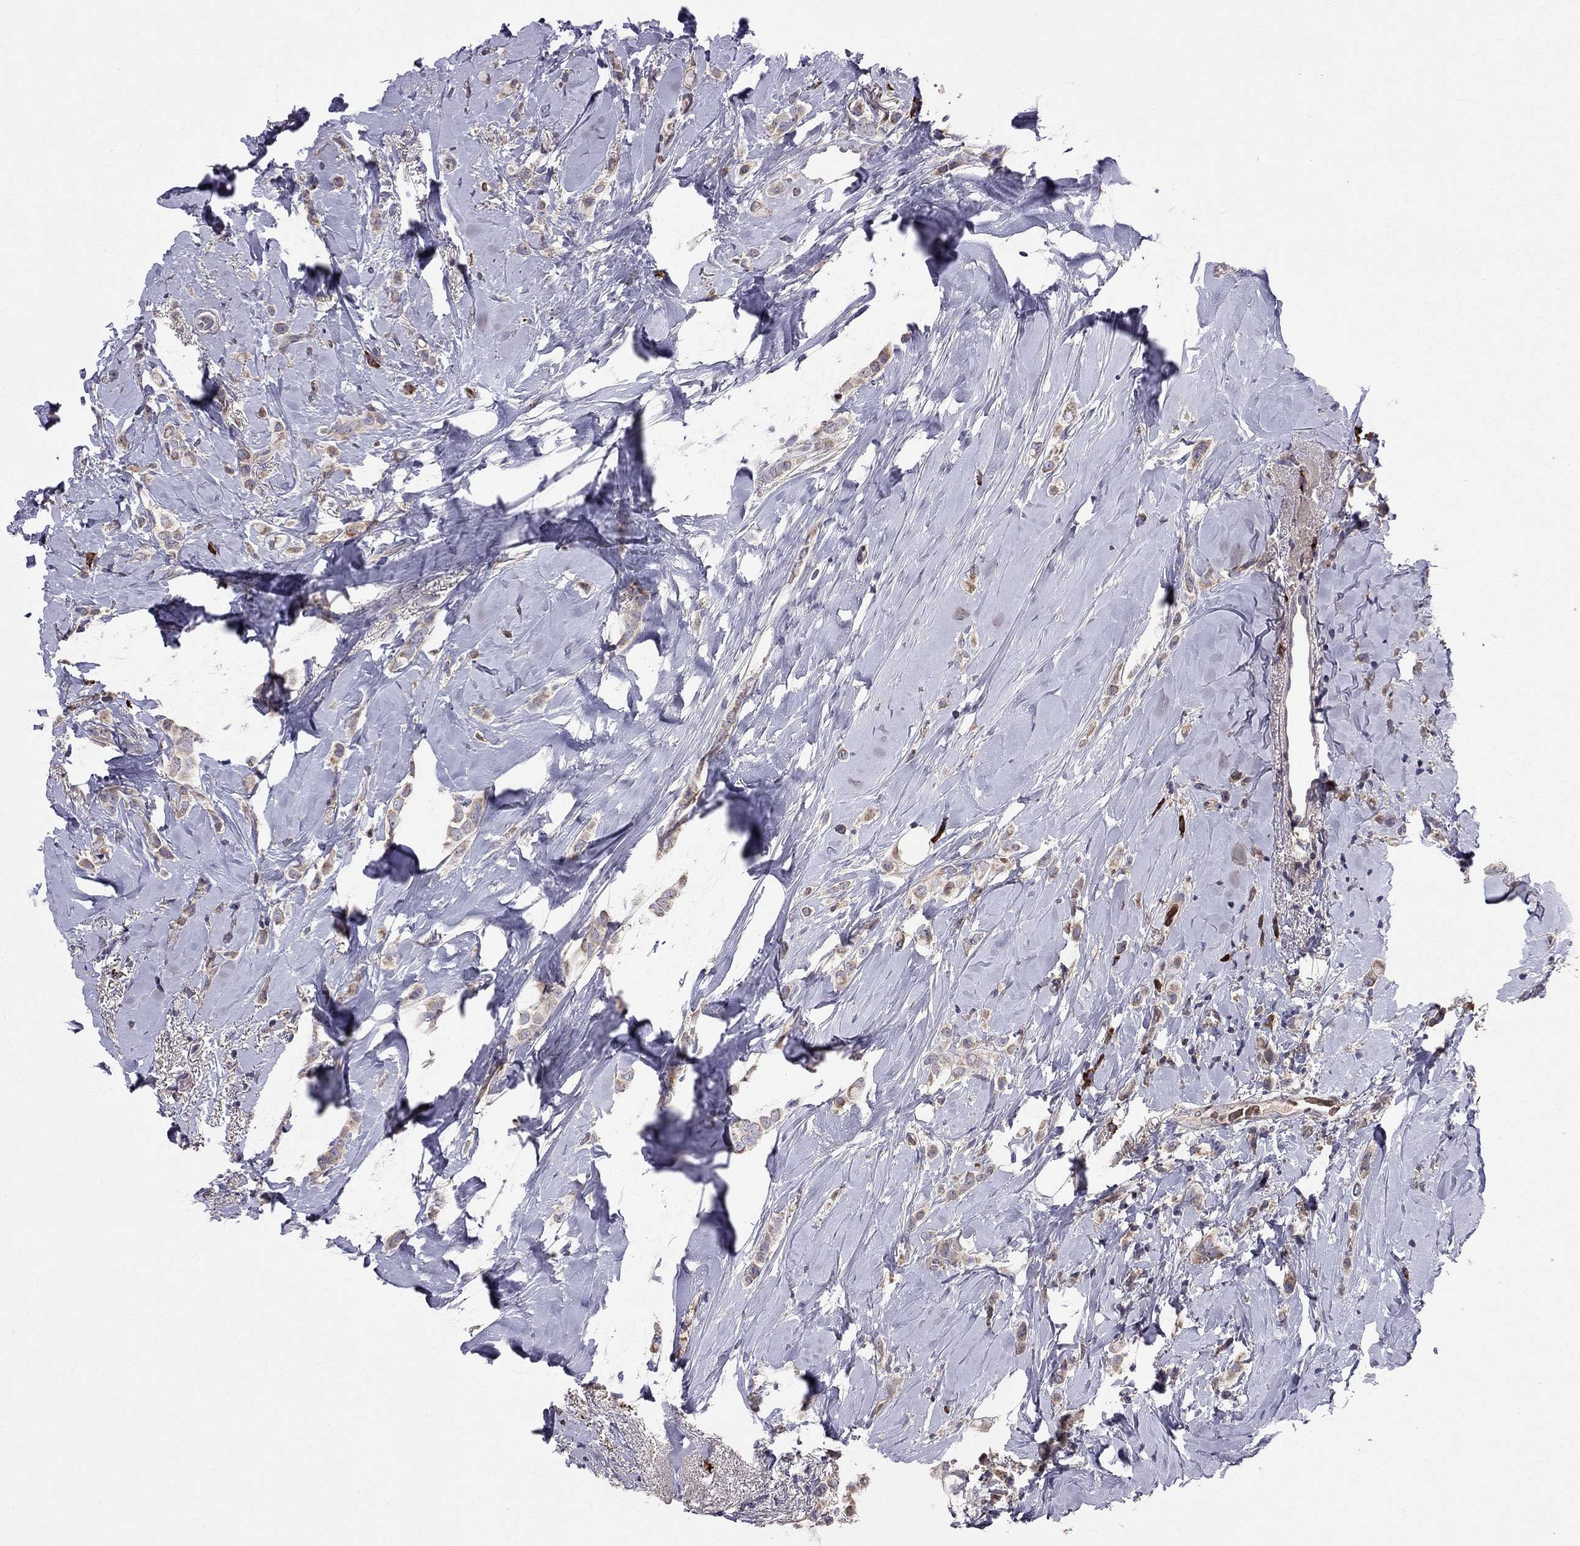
{"staining": {"intensity": "moderate", "quantity": "<25%", "location": "cytoplasmic/membranous"}, "tissue": "breast cancer", "cell_type": "Tumor cells", "image_type": "cancer", "snomed": [{"axis": "morphology", "description": "Lobular carcinoma"}, {"axis": "topography", "description": "Breast"}], "caption": "Immunohistochemistry (IHC) of breast cancer shows low levels of moderate cytoplasmic/membranous staining in approximately <25% of tumor cells. The staining was performed using DAB, with brown indicating positive protein expression. Nuclei are stained blue with hematoxylin.", "gene": "PIK3CG", "patient": {"sex": "female", "age": 66}}